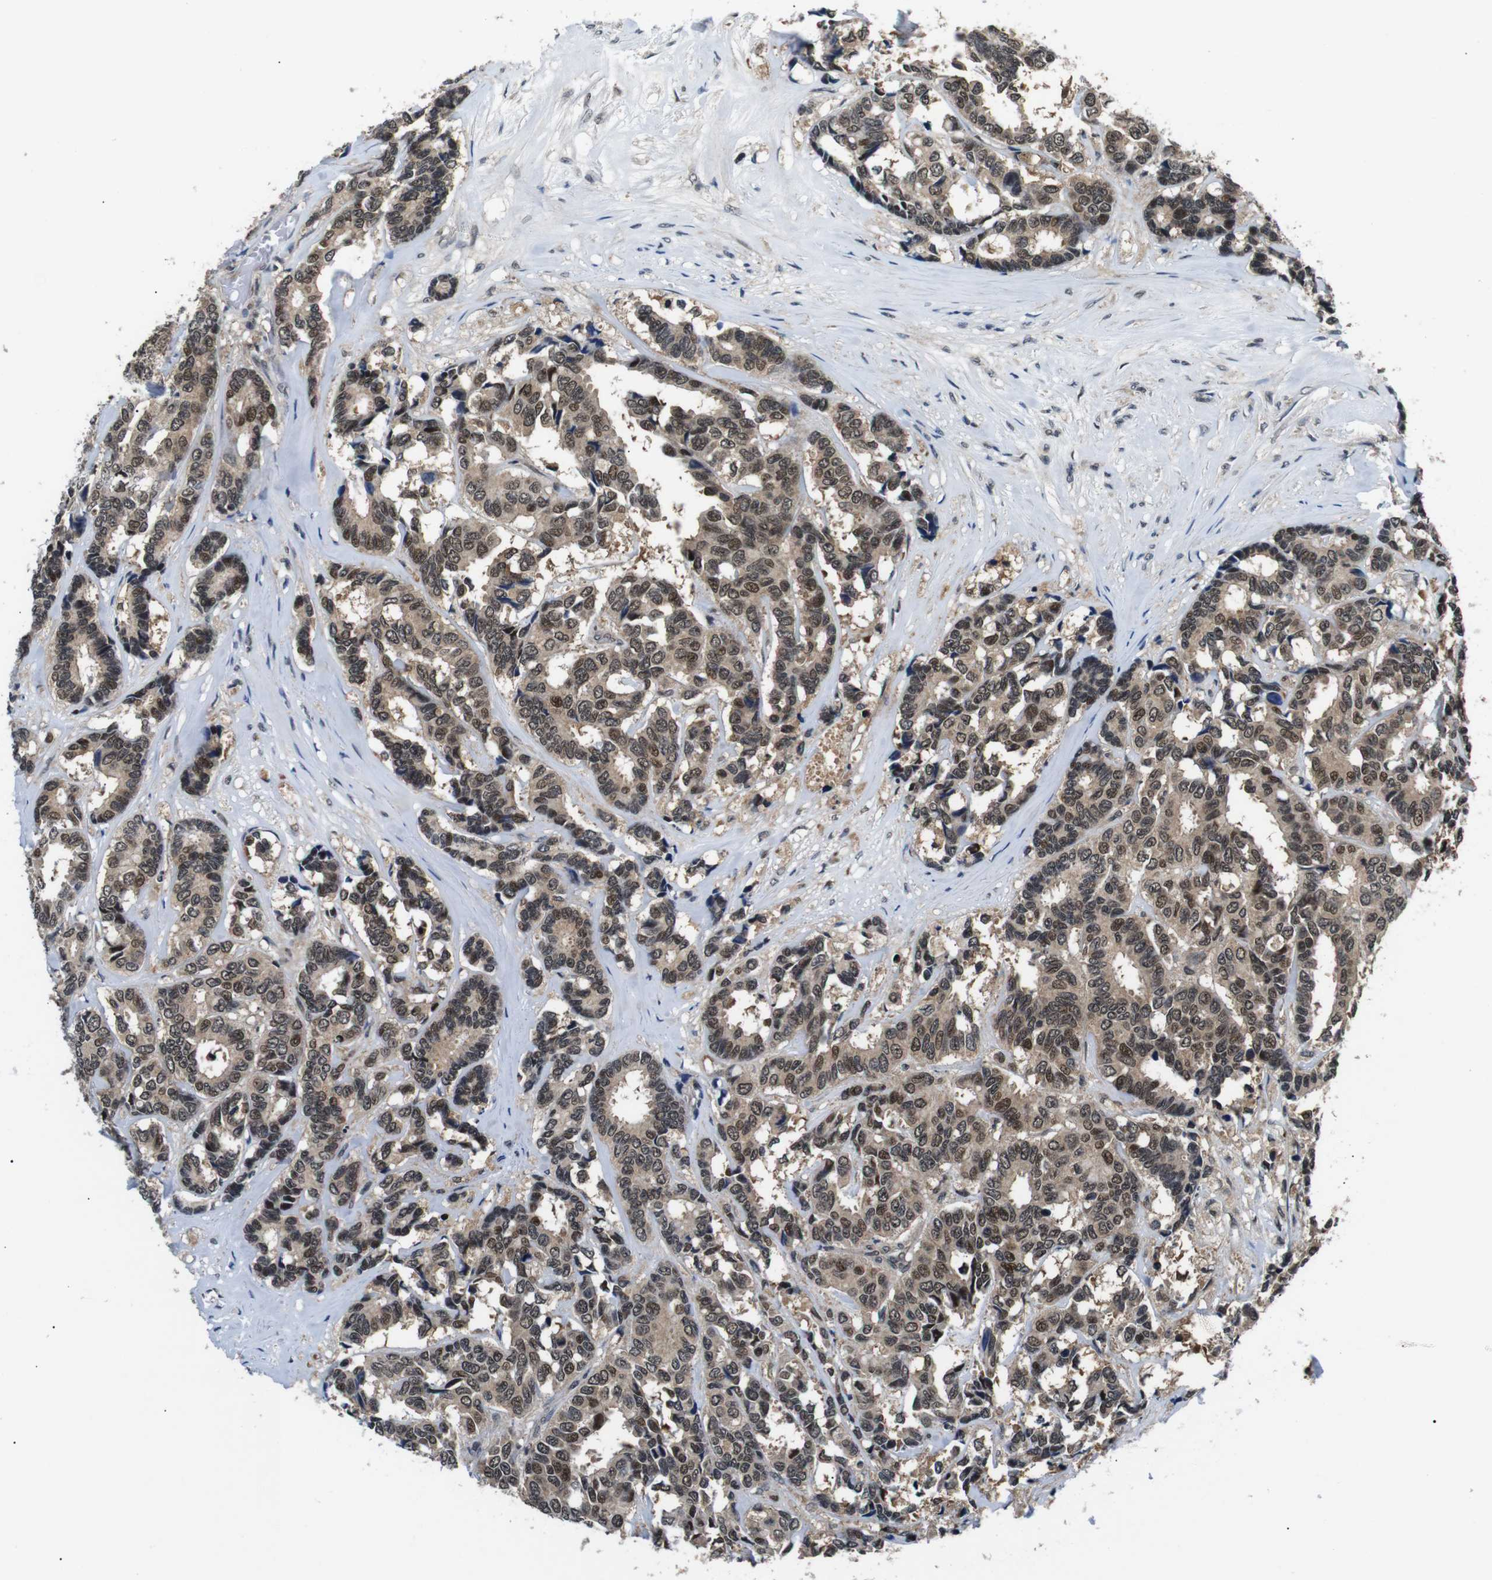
{"staining": {"intensity": "moderate", "quantity": ">75%", "location": "cytoplasmic/membranous,nuclear"}, "tissue": "breast cancer", "cell_type": "Tumor cells", "image_type": "cancer", "snomed": [{"axis": "morphology", "description": "Duct carcinoma"}, {"axis": "topography", "description": "Breast"}], "caption": "Breast cancer (infiltrating ductal carcinoma) stained with a brown dye shows moderate cytoplasmic/membranous and nuclear positive positivity in approximately >75% of tumor cells.", "gene": "SKP1", "patient": {"sex": "female", "age": 87}}